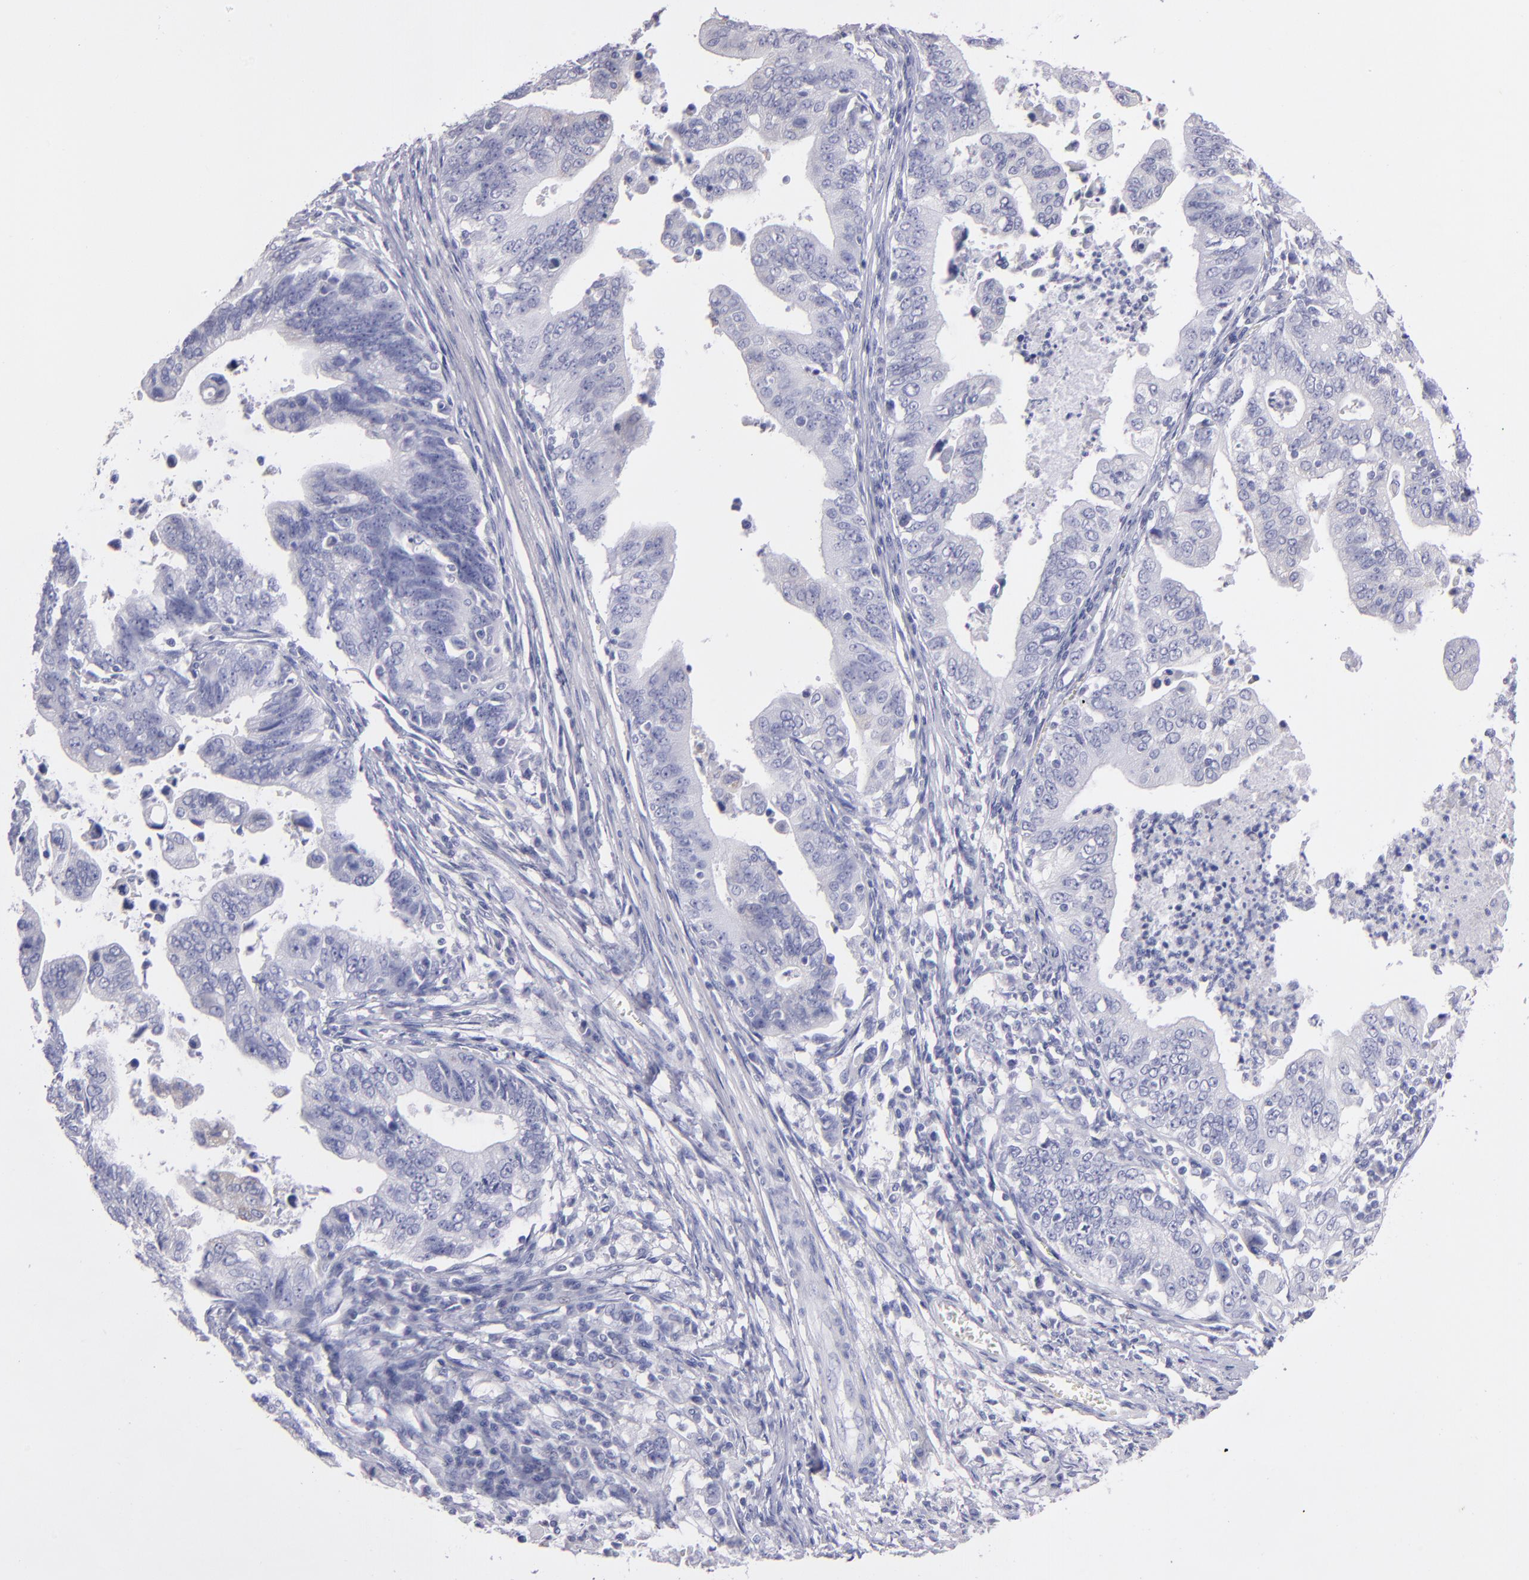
{"staining": {"intensity": "negative", "quantity": "none", "location": "none"}, "tissue": "stomach cancer", "cell_type": "Tumor cells", "image_type": "cancer", "snomed": [{"axis": "morphology", "description": "Adenocarcinoma, NOS"}, {"axis": "topography", "description": "Stomach, upper"}], "caption": "Stomach cancer stained for a protein using IHC displays no positivity tumor cells.", "gene": "SNAP25", "patient": {"sex": "female", "age": 50}}